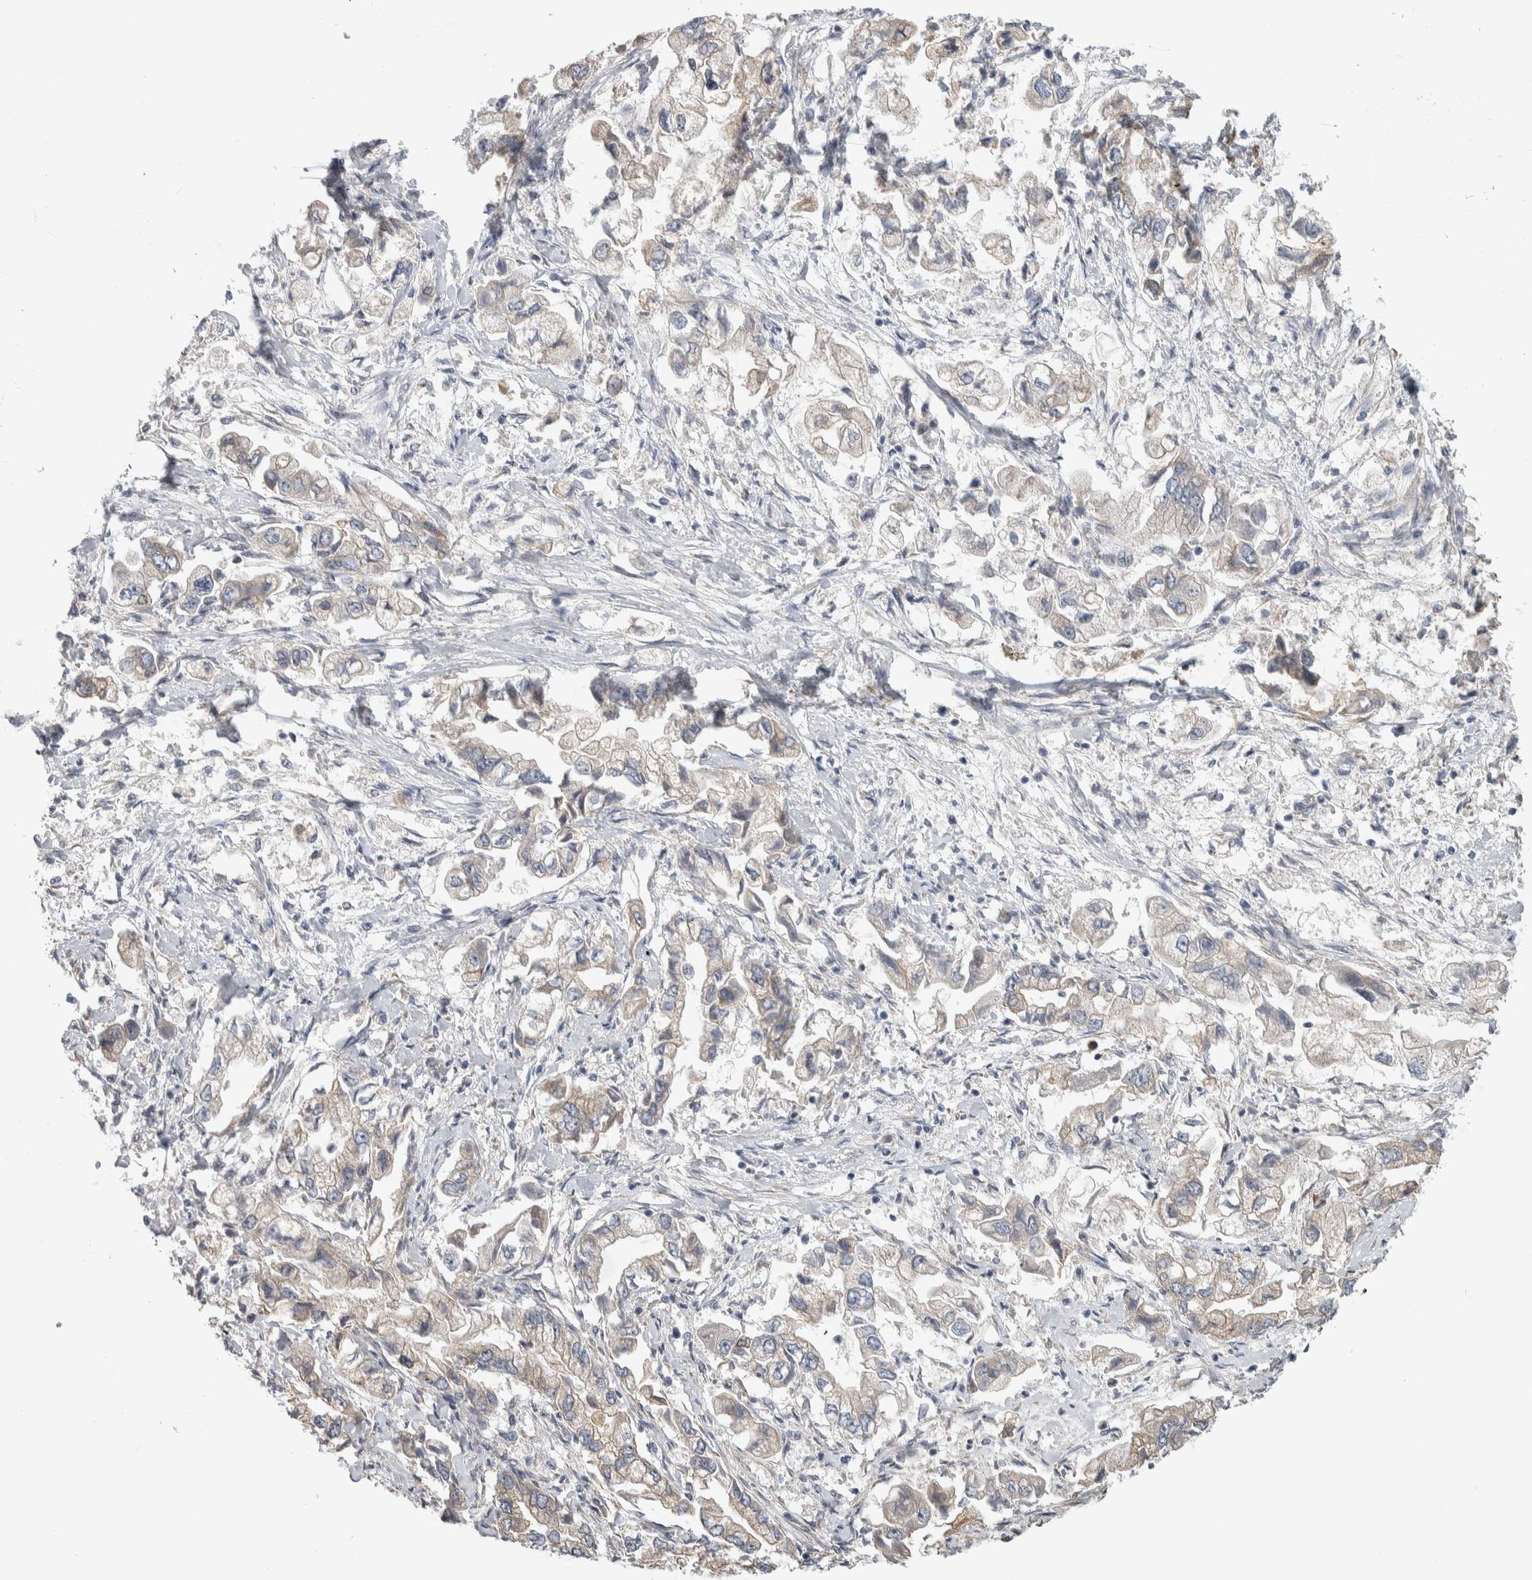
{"staining": {"intensity": "weak", "quantity": "25%-75%", "location": "cytoplasmic/membranous"}, "tissue": "stomach cancer", "cell_type": "Tumor cells", "image_type": "cancer", "snomed": [{"axis": "morphology", "description": "Normal tissue, NOS"}, {"axis": "morphology", "description": "Adenocarcinoma, NOS"}, {"axis": "topography", "description": "Stomach"}], "caption": "Immunohistochemistry (DAB (3,3'-diaminobenzidine)) staining of human stomach cancer (adenocarcinoma) reveals weak cytoplasmic/membranous protein positivity in about 25%-75% of tumor cells. The staining was performed using DAB (3,3'-diaminobenzidine), with brown indicating positive protein expression. Nuclei are stained blue with hematoxylin.", "gene": "IBTK", "patient": {"sex": "male", "age": 62}}